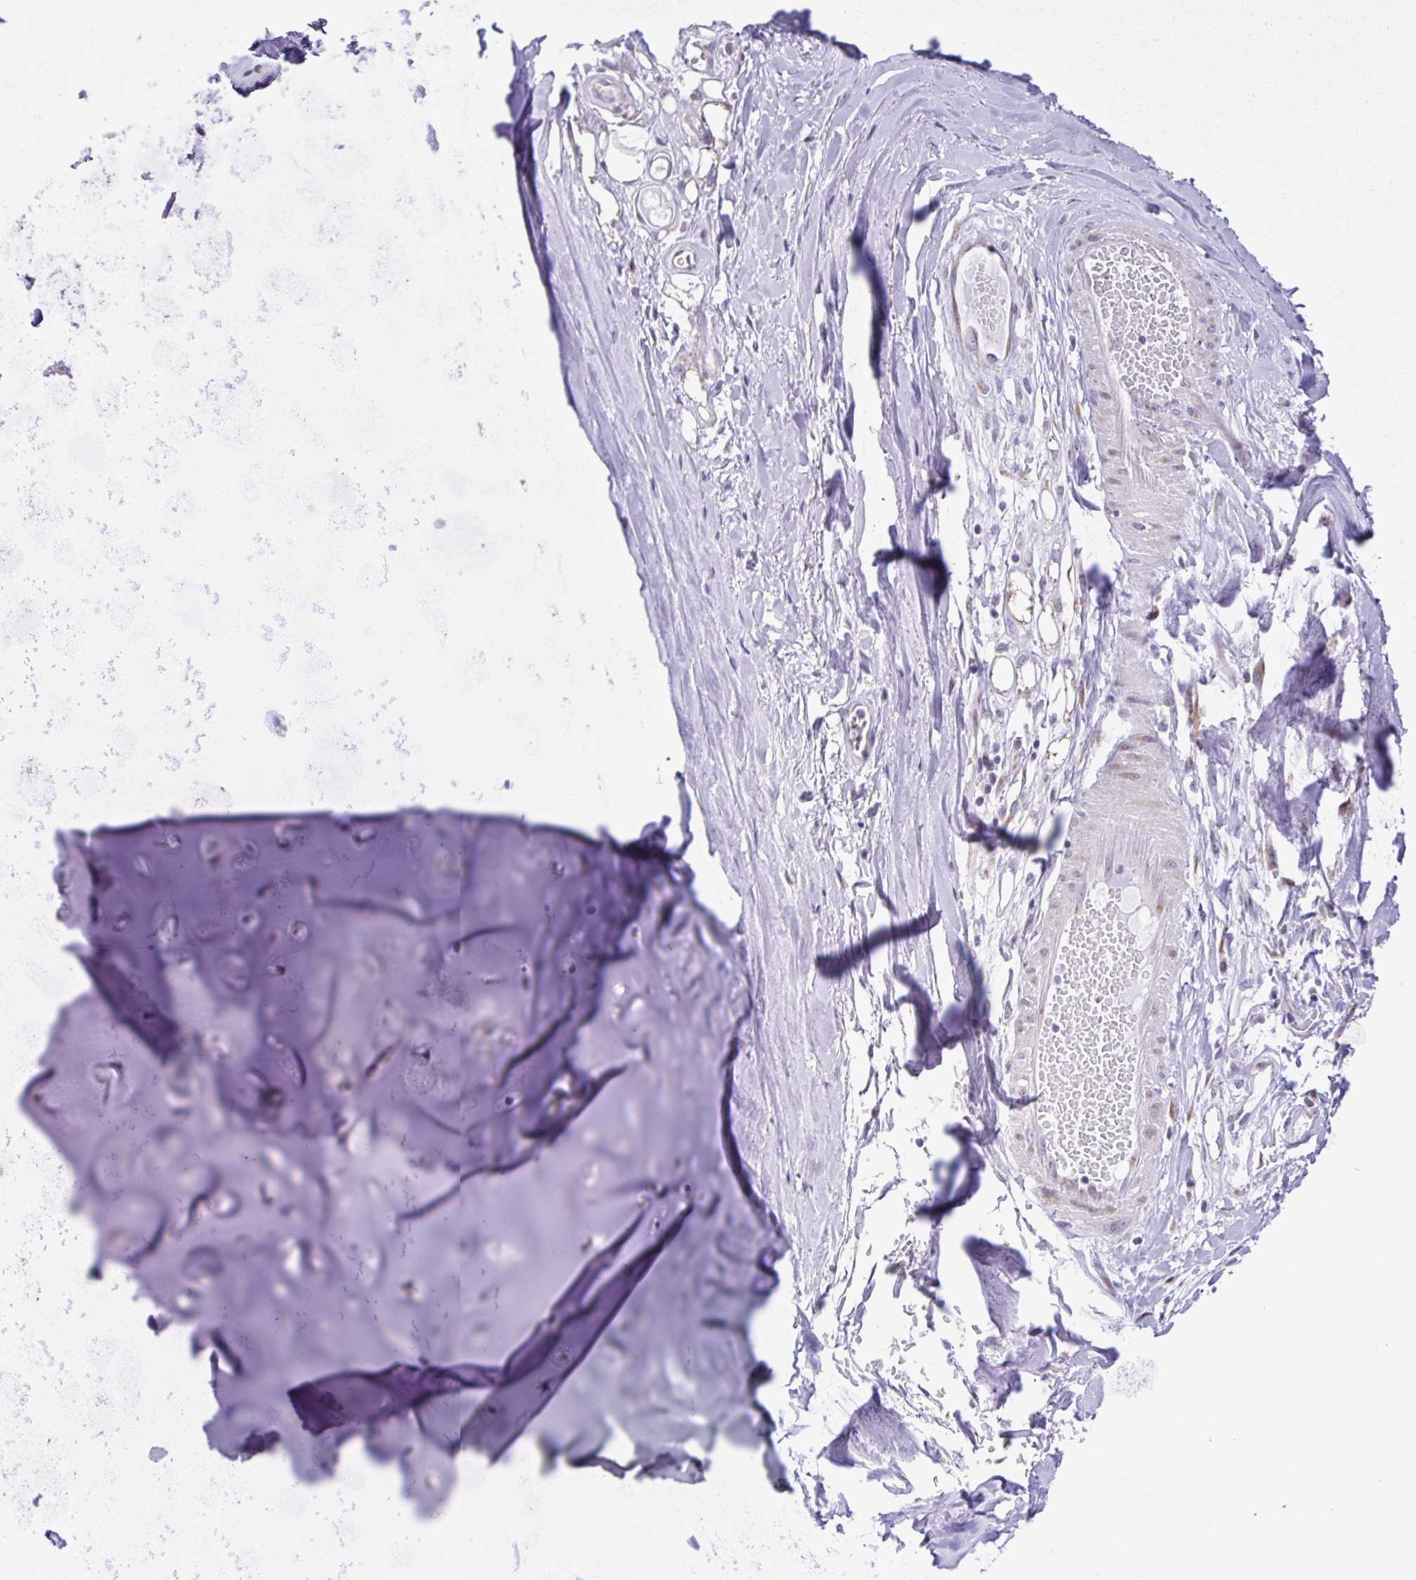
{"staining": {"intensity": "negative", "quantity": "none", "location": "none"}, "tissue": "adipose tissue", "cell_type": "Adipocytes", "image_type": "normal", "snomed": [{"axis": "morphology", "description": "Normal tissue, NOS"}, {"axis": "topography", "description": "Cartilage tissue"}, {"axis": "topography", "description": "Nasopharynx"}, {"axis": "topography", "description": "Thyroid gland"}], "caption": "High magnification brightfield microscopy of unremarkable adipose tissue stained with DAB (brown) and counterstained with hematoxylin (blue): adipocytes show no significant expression. (DAB immunohistochemistry, high magnification).", "gene": "ENSG00000286022", "patient": {"sex": "male", "age": 63}}